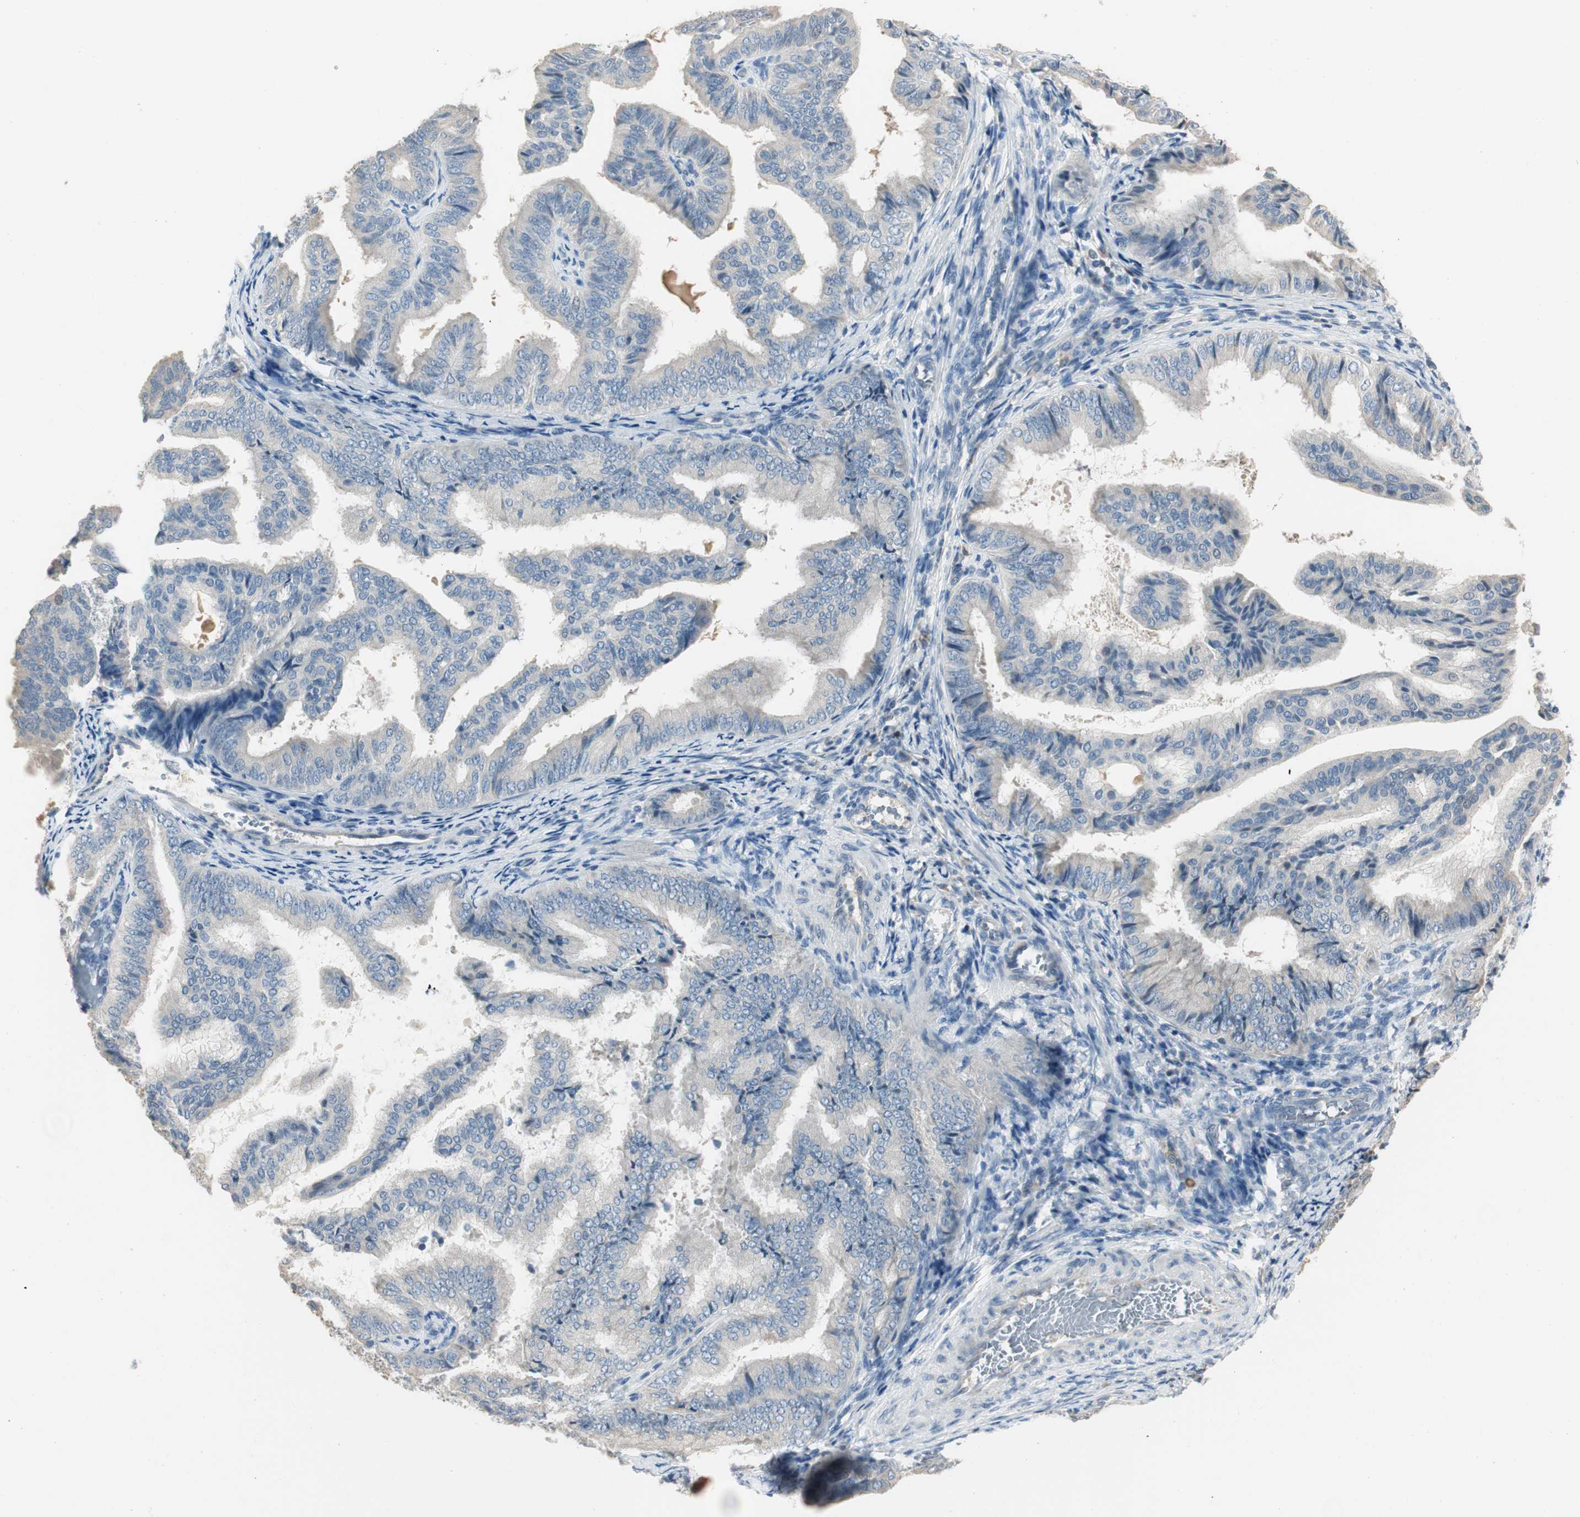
{"staining": {"intensity": "negative", "quantity": "none", "location": "none"}, "tissue": "endometrial cancer", "cell_type": "Tumor cells", "image_type": "cancer", "snomed": [{"axis": "morphology", "description": "Adenocarcinoma, NOS"}, {"axis": "topography", "description": "Endometrium"}], "caption": "Immunohistochemistry (IHC) histopathology image of human adenocarcinoma (endometrial) stained for a protein (brown), which shows no staining in tumor cells.", "gene": "SPINK4", "patient": {"sex": "female", "age": 58}}